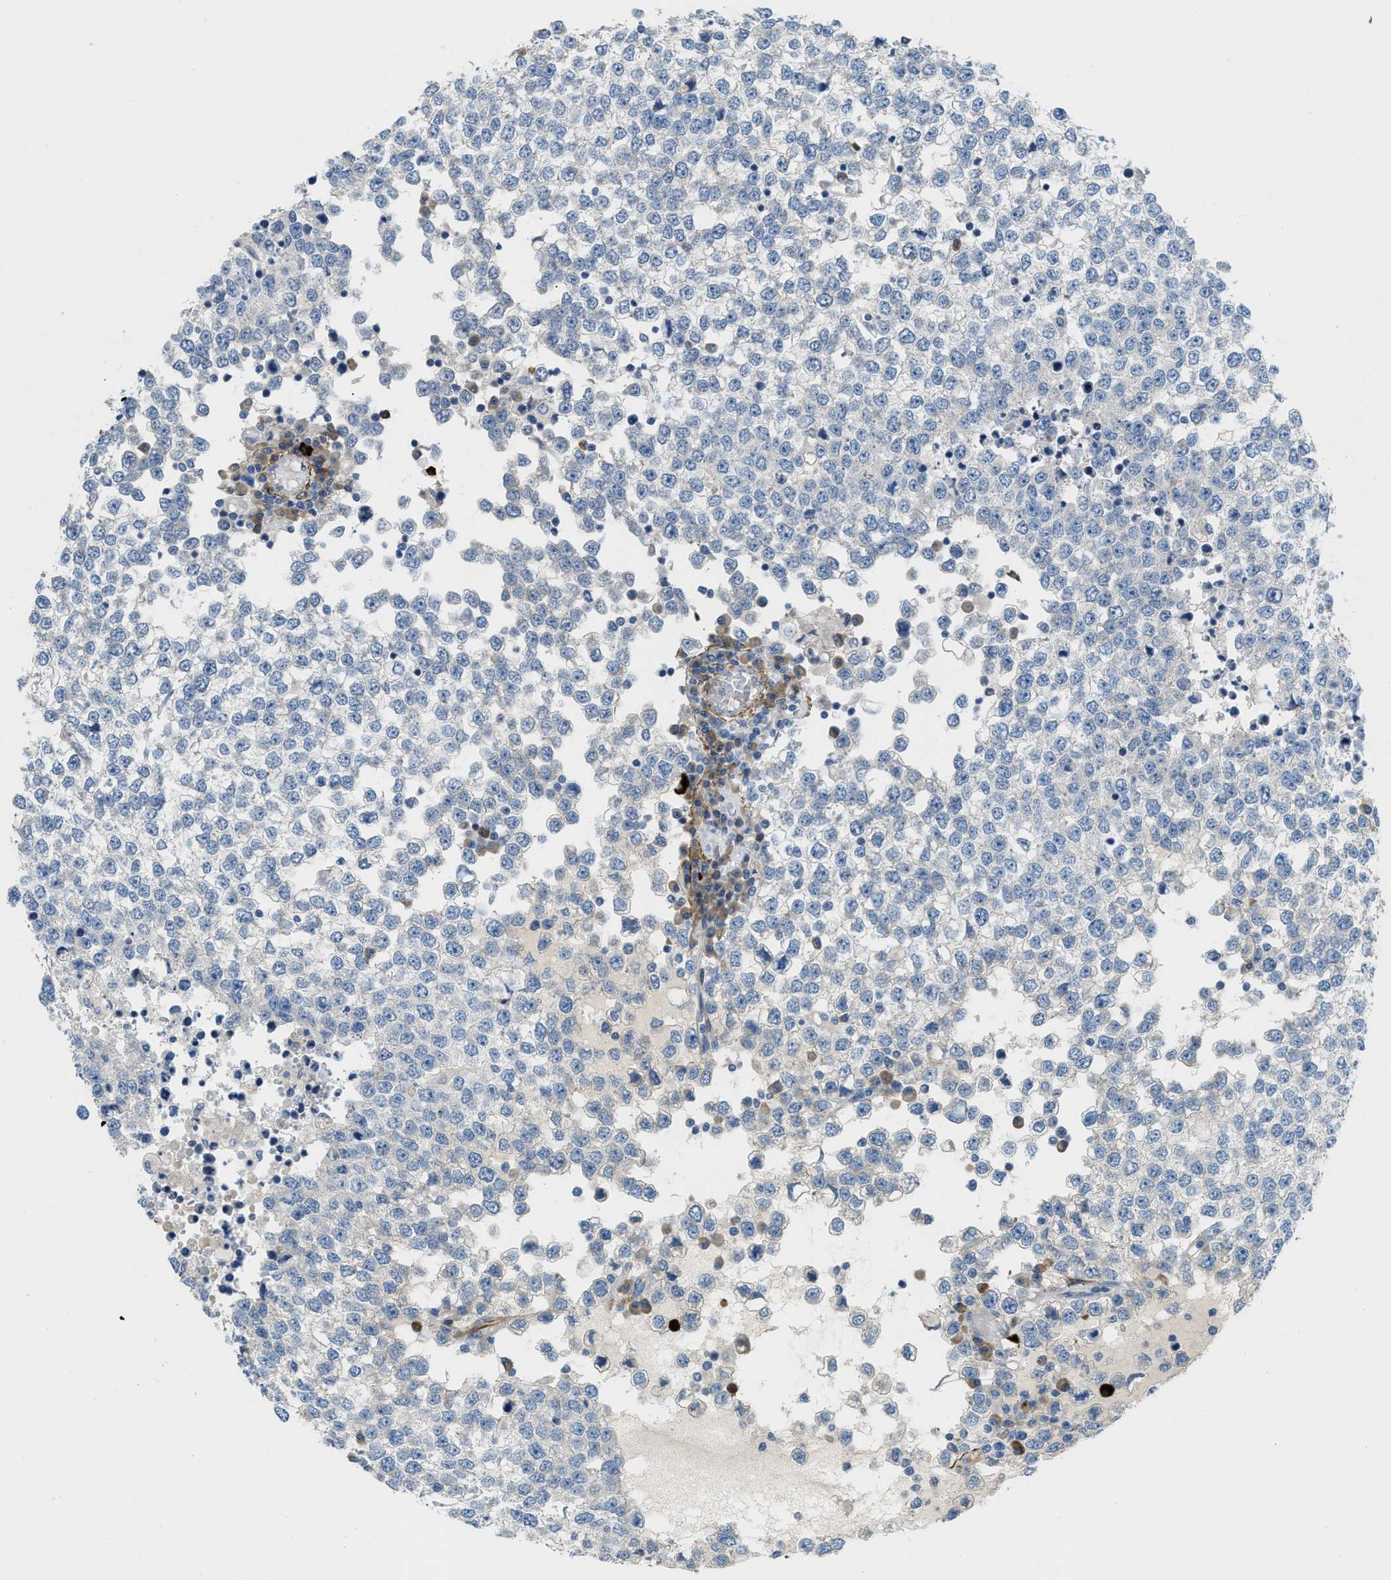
{"staining": {"intensity": "negative", "quantity": "none", "location": "none"}, "tissue": "testis cancer", "cell_type": "Tumor cells", "image_type": "cancer", "snomed": [{"axis": "morphology", "description": "Seminoma, NOS"}, {"axis": "topography", "description": "Testis"}], "caption": "This is an immunohistochemistry micrograph of human testis cancer (seminoma). There is no expression in tumor cells.", "gene": "BMPR1A", "patient": {"sex": "male", "age": 65}}